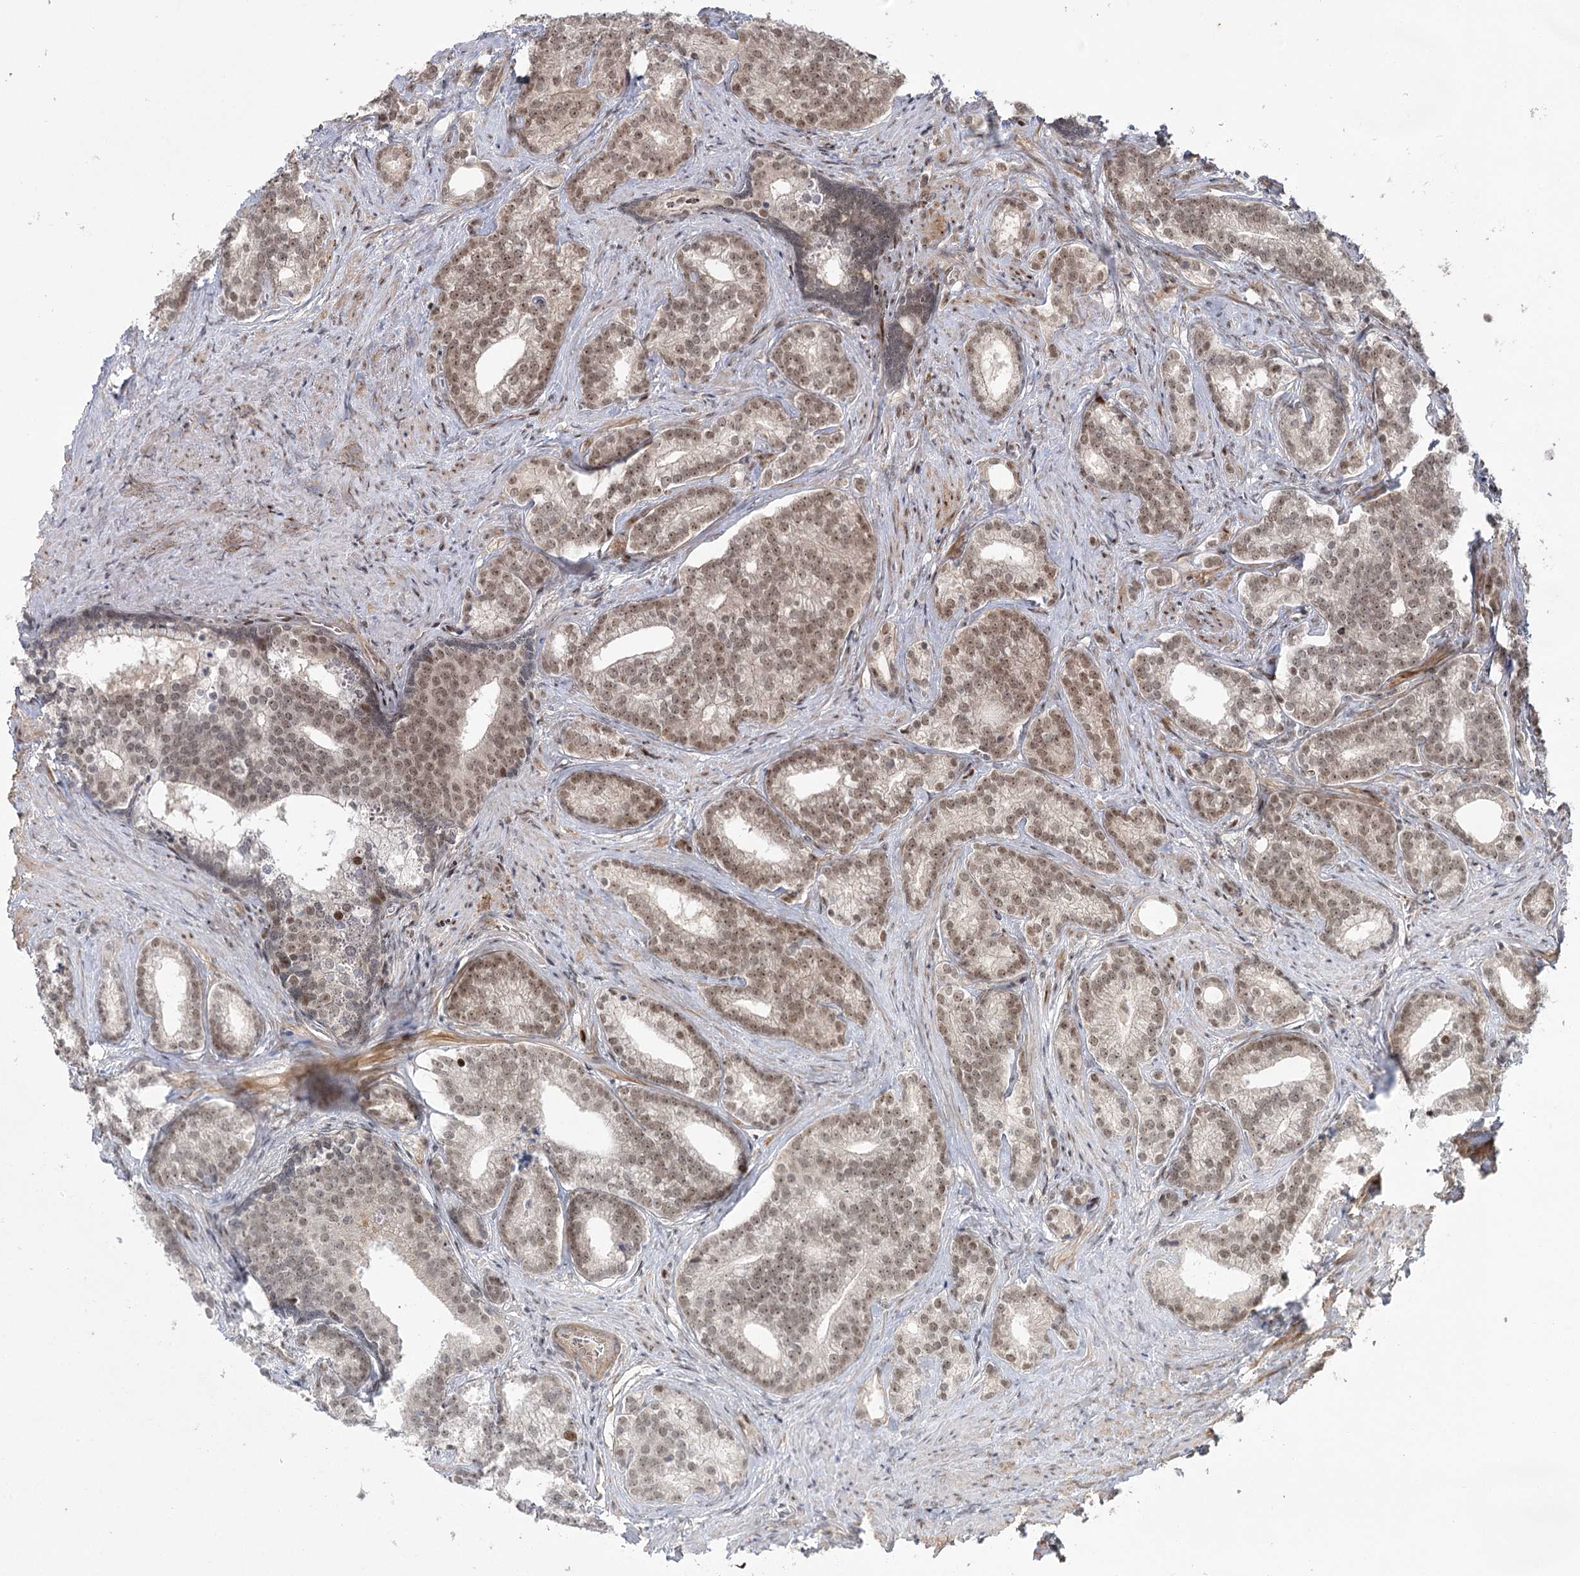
{"staining": {"intensity": "weak", "quantity": "25%-75%", "location": "nuclear"}, "tissue": "prostate cancer", "cell_type": "Tumor cells", "image_type": "cancer", "snomed": [{"axis": "morphology", "description": "Adenocarcinoma, Low grade"}, {"axis": "topography", "description": "Prostate"}], "caption": "Prostate cancer stained with immunohistochemistry (IHC) shows weak nuclear expression in approximately 25%-75% of tumor cells.", "gene": "HELQ", "patient": {"sex": "male", "age": 71}}